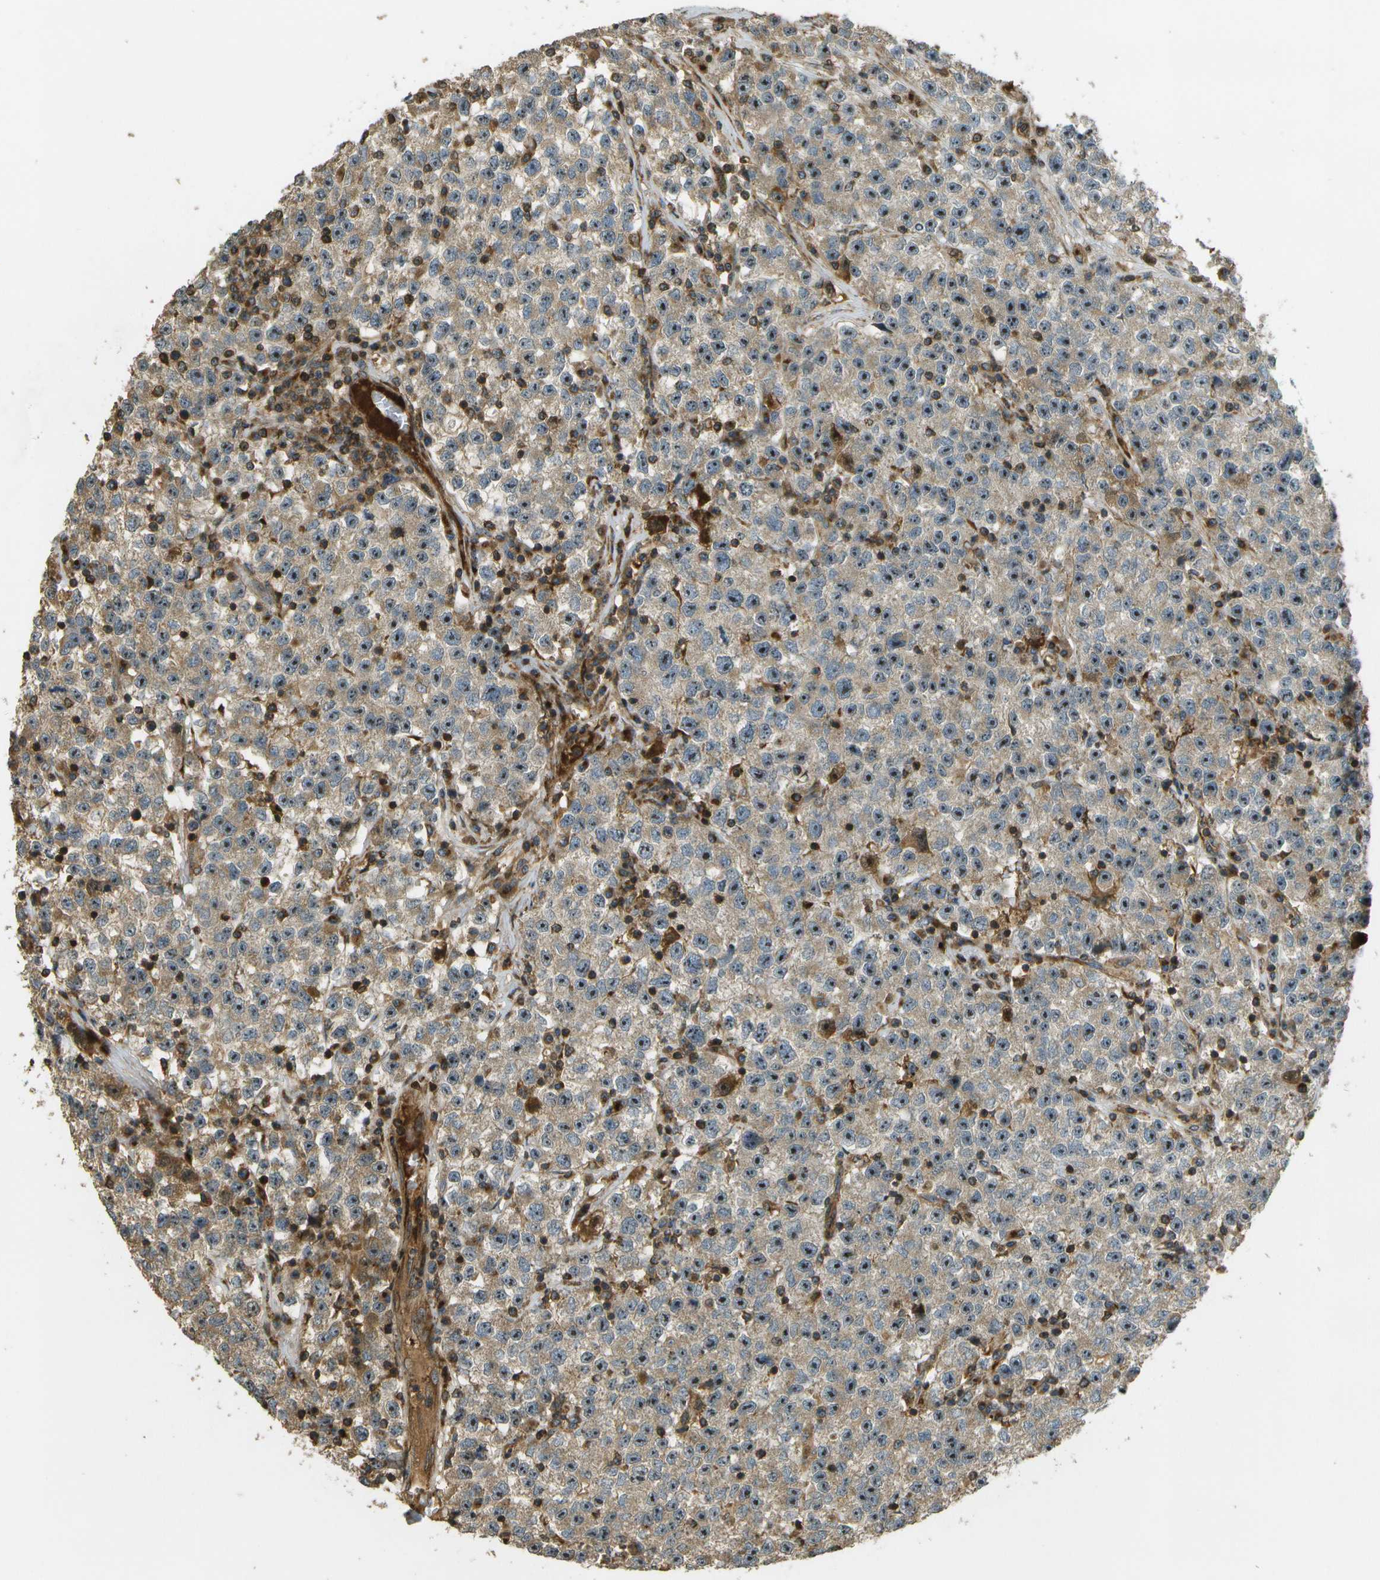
{"staining": {"intensity": "moderate", "quantity": ">75%", "location": "cytoplasmic/membranous,nuclear"}, "tissue": "testis cancer", "cell_type": "Tumor cells", "image_type": "cancer", "snomed": [{"axis": "morphology", "description": "Seminoma, NOS"}, {"axis": "topography", "description": "Testis"}], "caption": "Human testis cancer (seminoma) stained with a brown dye shows moderate cytoplasmic/membranous and nuclear positive positivity in about >75% of tumor cells.", "gene": "LRP12", "patient": {"sex": "male", "age": 22}}